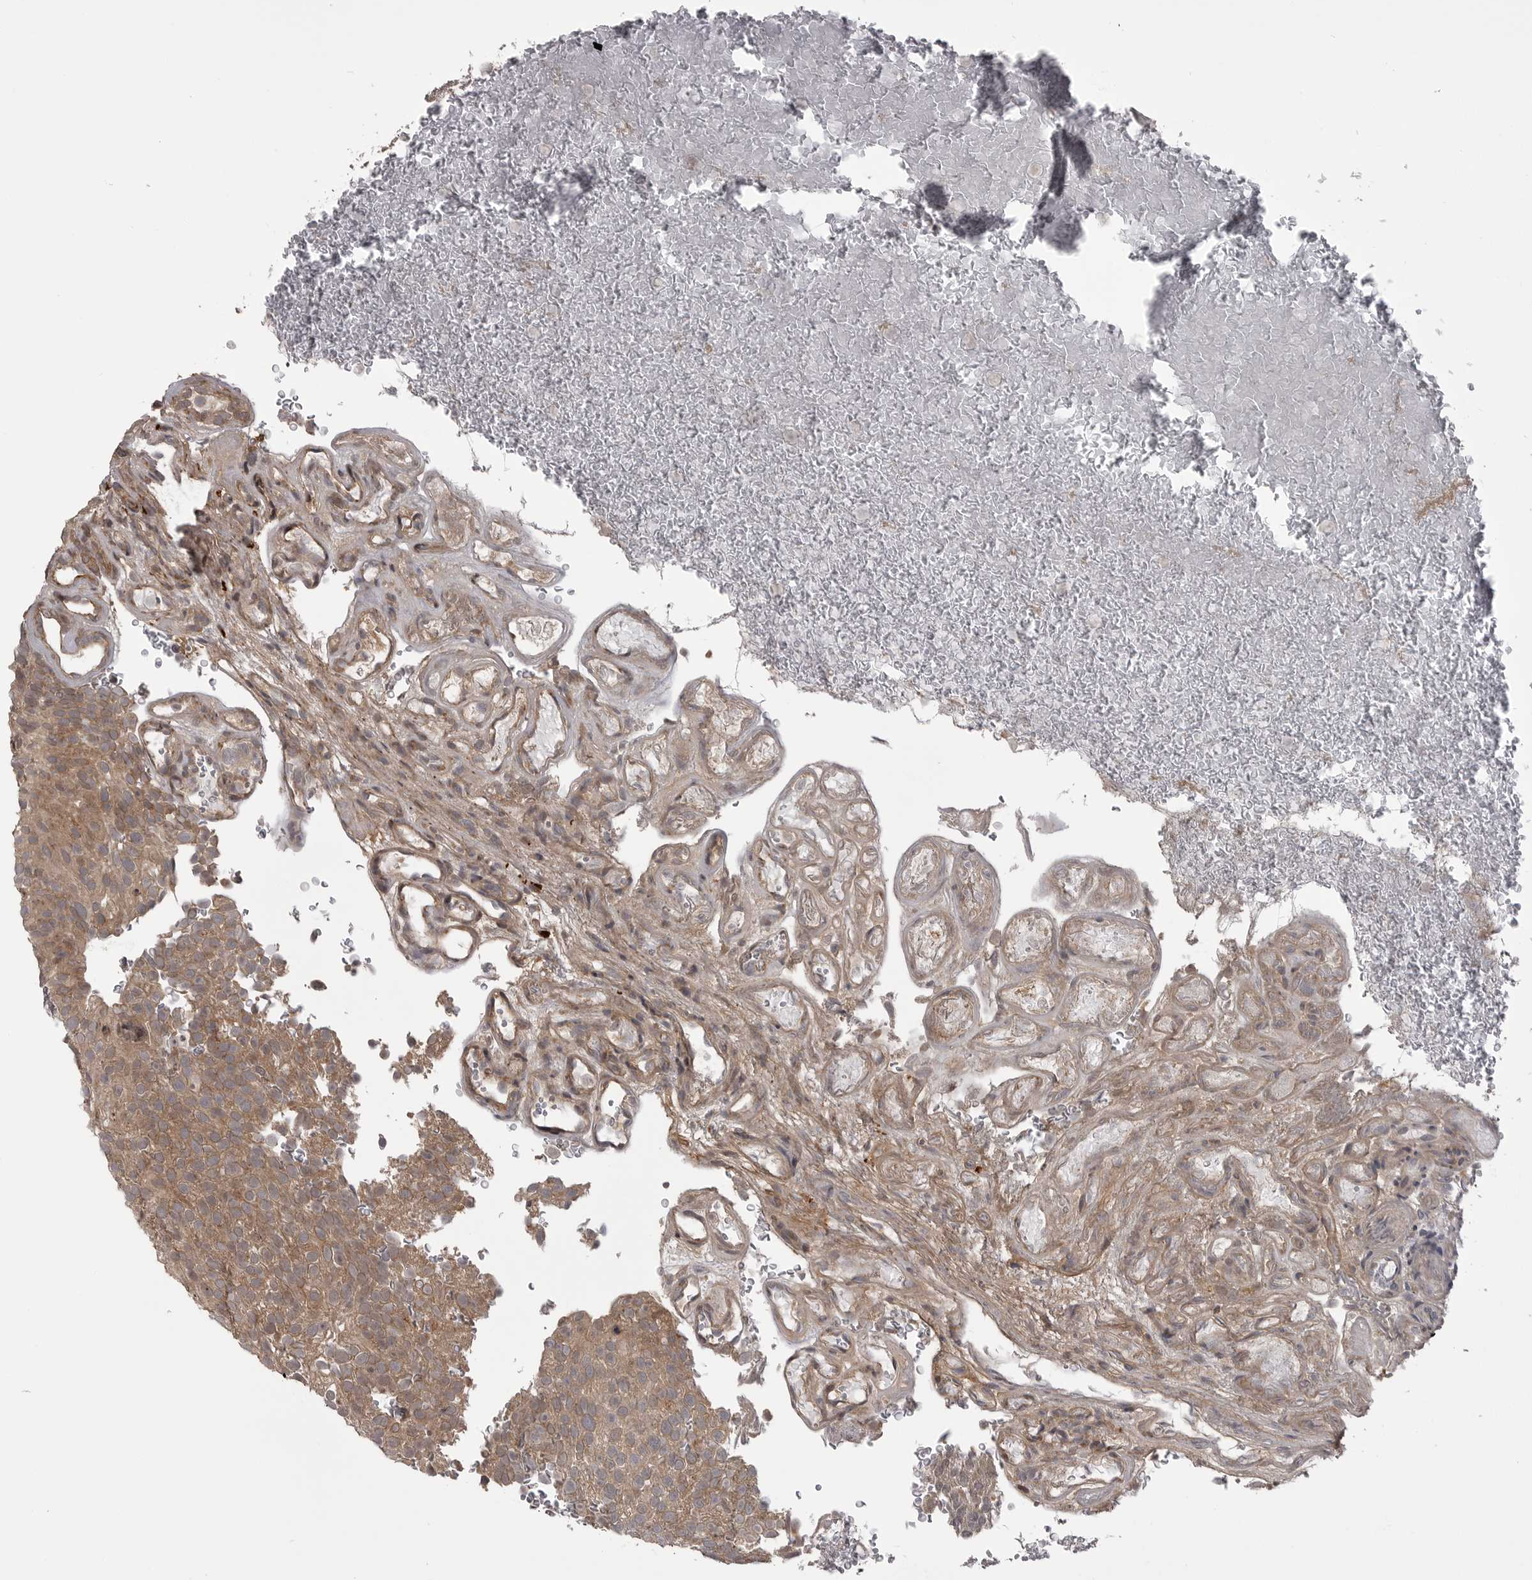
{"staining": {"intensity": "moderate", "quantity": ">75%", "location": "cytoplasmic/membranous"}, "tissue": "urothelial cancer", "cell_type": "Tumor cells", "image_type": "cancer", "snomed": [{"axis": "morphology", "description": "Urothelial carcinoma, Low grade"}, {"axis": "topography", "description": "Urinary bladder"}], "caption": "Human urothelial carcinoma (low-grade) stained with a protein marker displays moderate staining in tumor cells.", "gene": "PDCL", "patient": {"sex": "male", "age": 78}}